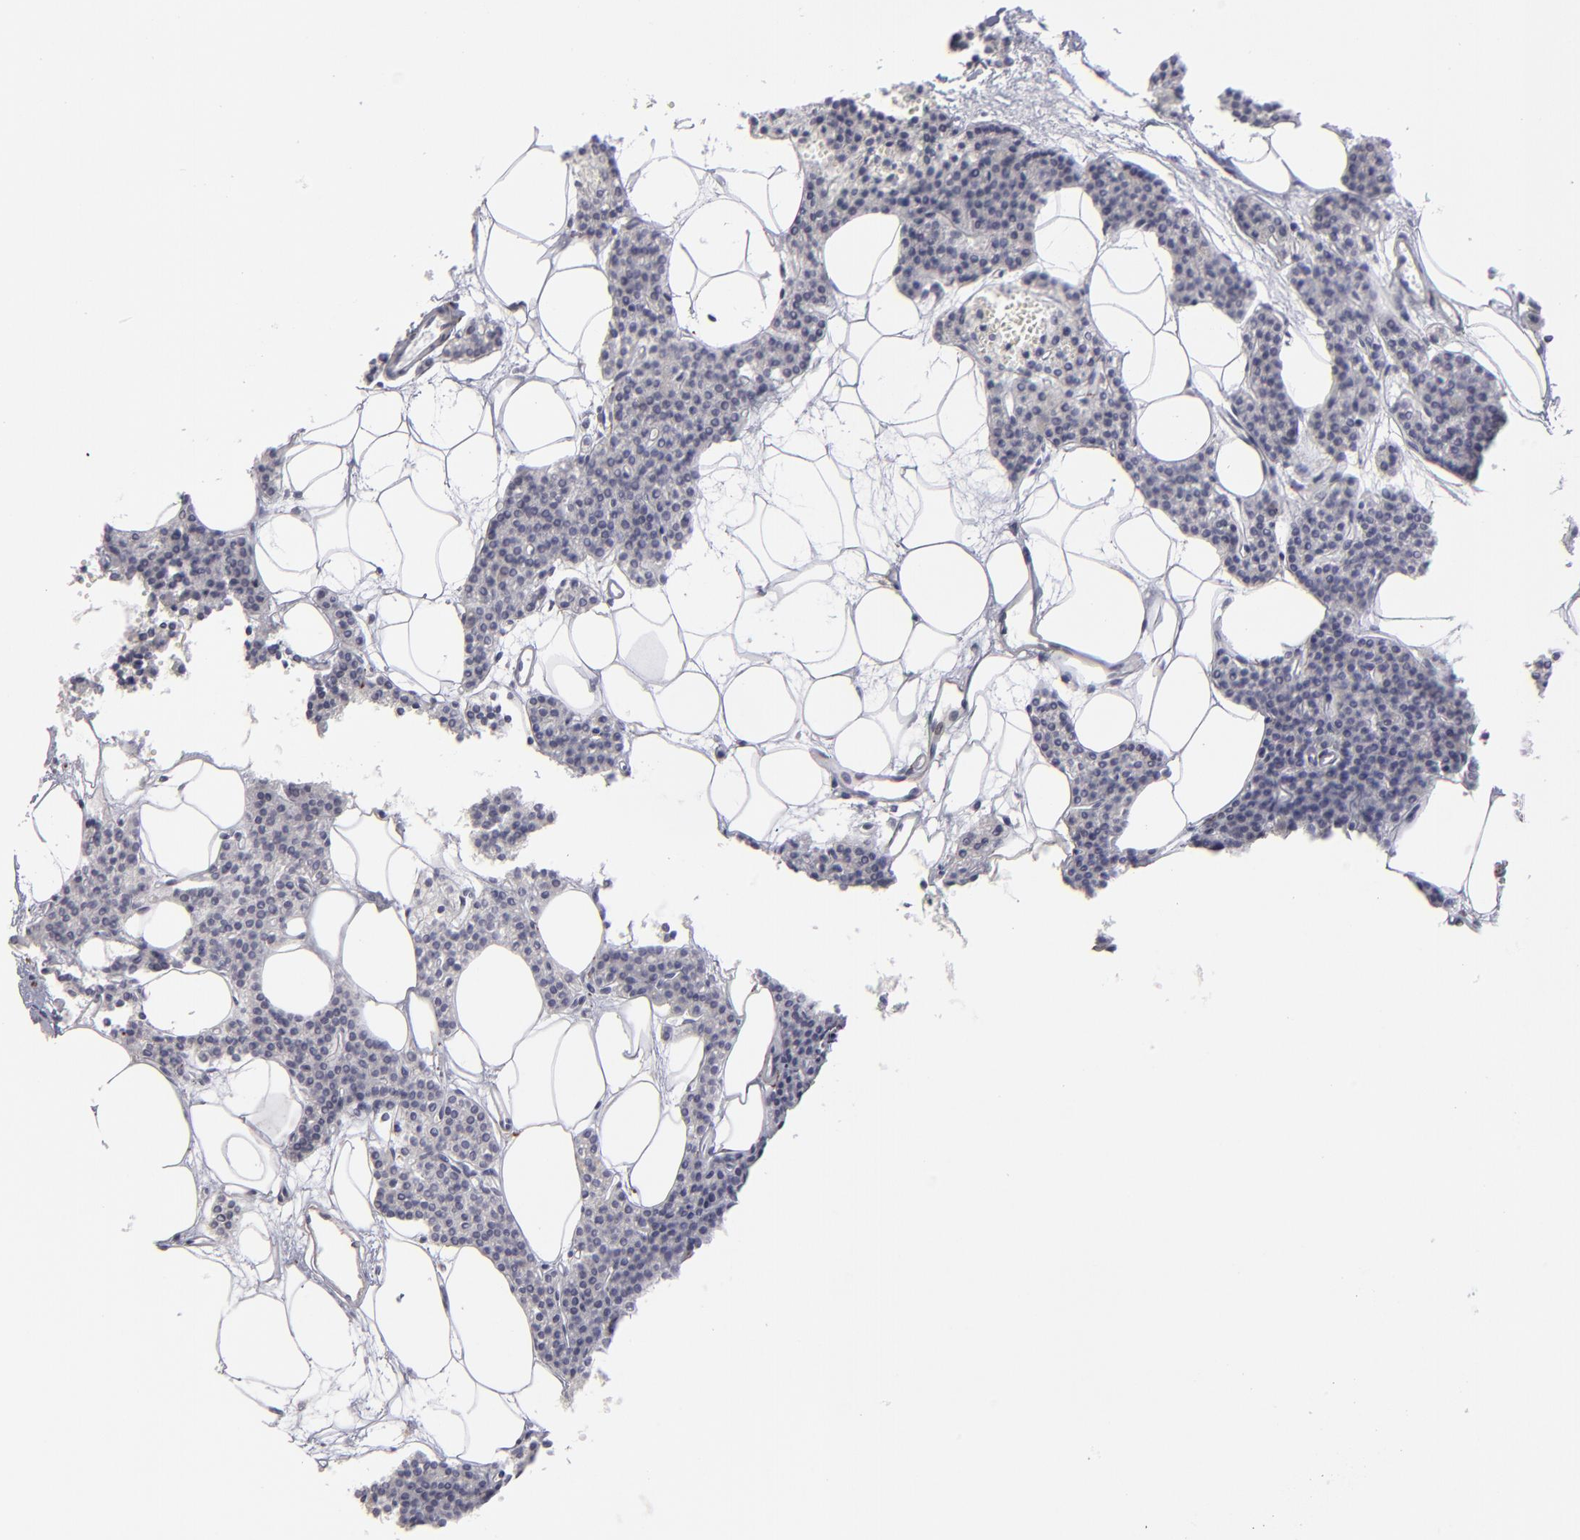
{"staining": {"intensity": "negative", "quantity": "none", "location": "none"}, "tissue": "parathyroid gland", "cell_type": "Glandular cells", "image_type": "normal", "snomed": [{"axis": "morphology", "description": "Normal tissue, NOS"}, {"axis": "topography", "description": "Parathyroid gland"}], "caption": "The immunohistochemistry photomicrograph has no significant staining in glandular cells of parathyroid gland.", "gene": "CADM3", "patient": {"sex": "male", "age": 24}}